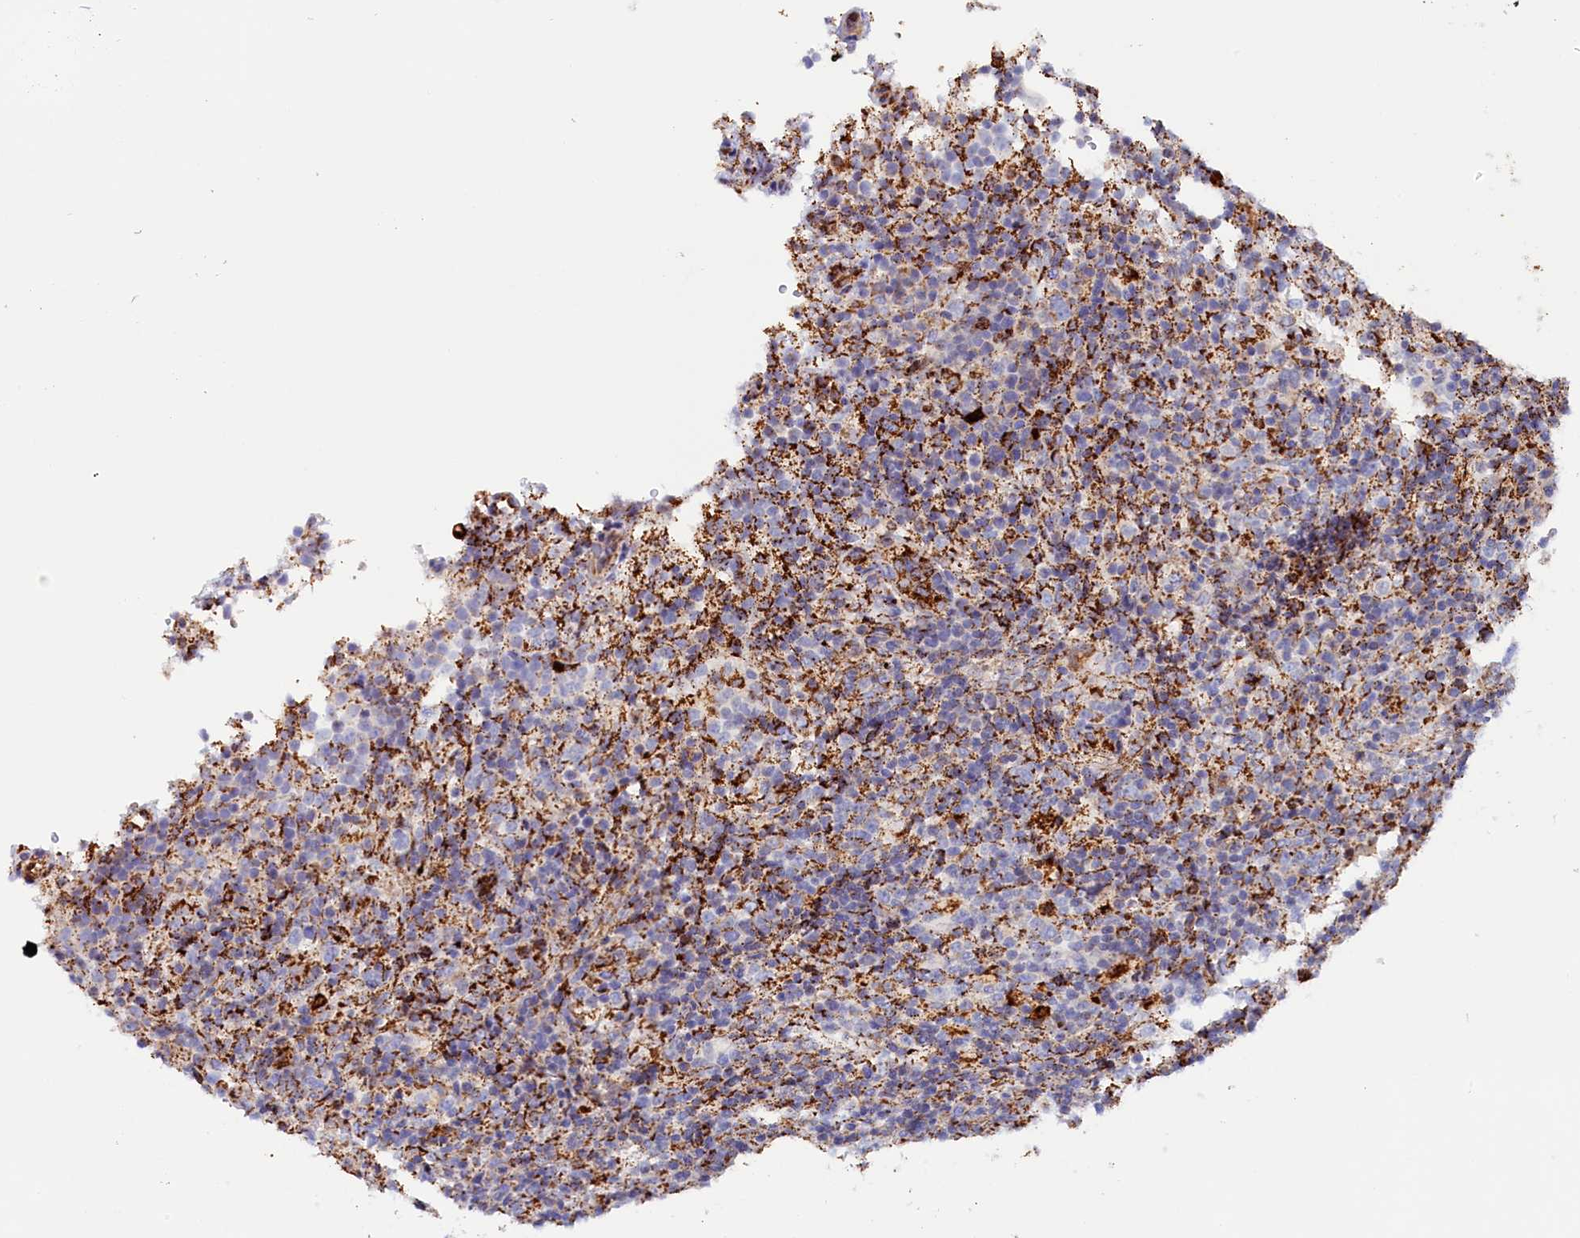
{"staining": {"intensity": "negative", "quantity": "none", "location": "none"}, "tissue": "lymphoma", "cell_type": "Tumor cells", "image_type": "cancer", "snomed": [{"axis": "morphology", "description": "Malignant lymphoma, non-Hodgkin's type, High grade"}, {"axis": "topography", "description": "Lymph node"}], "caption": "Human lymphoma stained for a protein using IHC displays no positivity in tumor cells.", "gene": "AKTIP", "patient": {"sex": "female", "age": 76}}